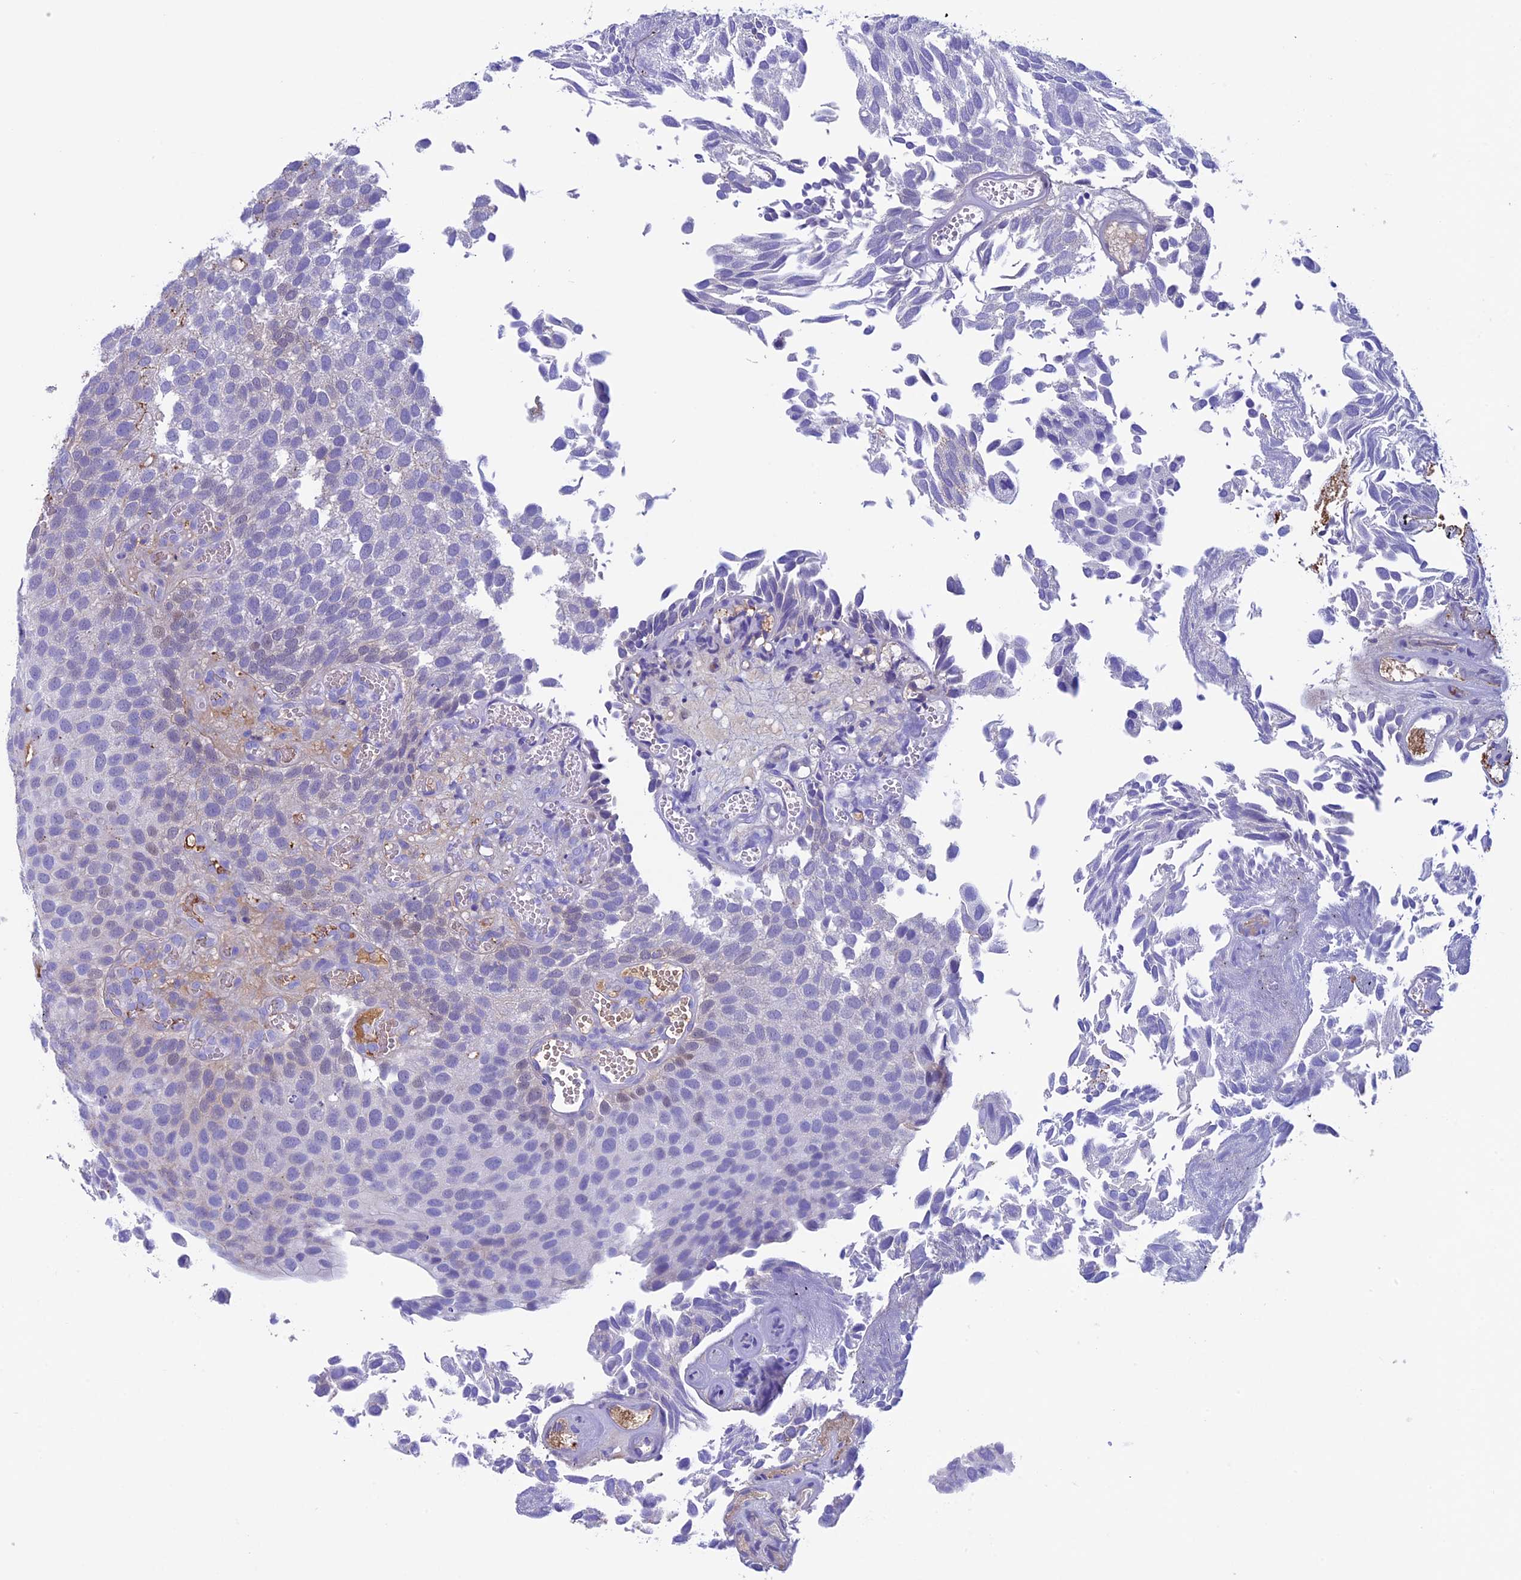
{"staining": {"intensity": "negative", "quantity": "none", "location": "none"}, "tissue": "urothelial cancer", "cell_type": "Tumor cells", "image_type": "cancer", "snomed": [{"axis": "morphology", "description": "Urothelial carcinoma, Low grade"}, {"axis": "topography", "description": "Urinary bladder"}], "caption": "This histopathology image is of urothelial carcinoma (low-grade) stained with immunohistochemistry to label a protein in brown with the nuclei are counter-stained blue. There is no expression in tumor cells. Nuclei are stained in blue.", "gene": "IGSF6", "patient": {"sex": "male", "age": 89}}